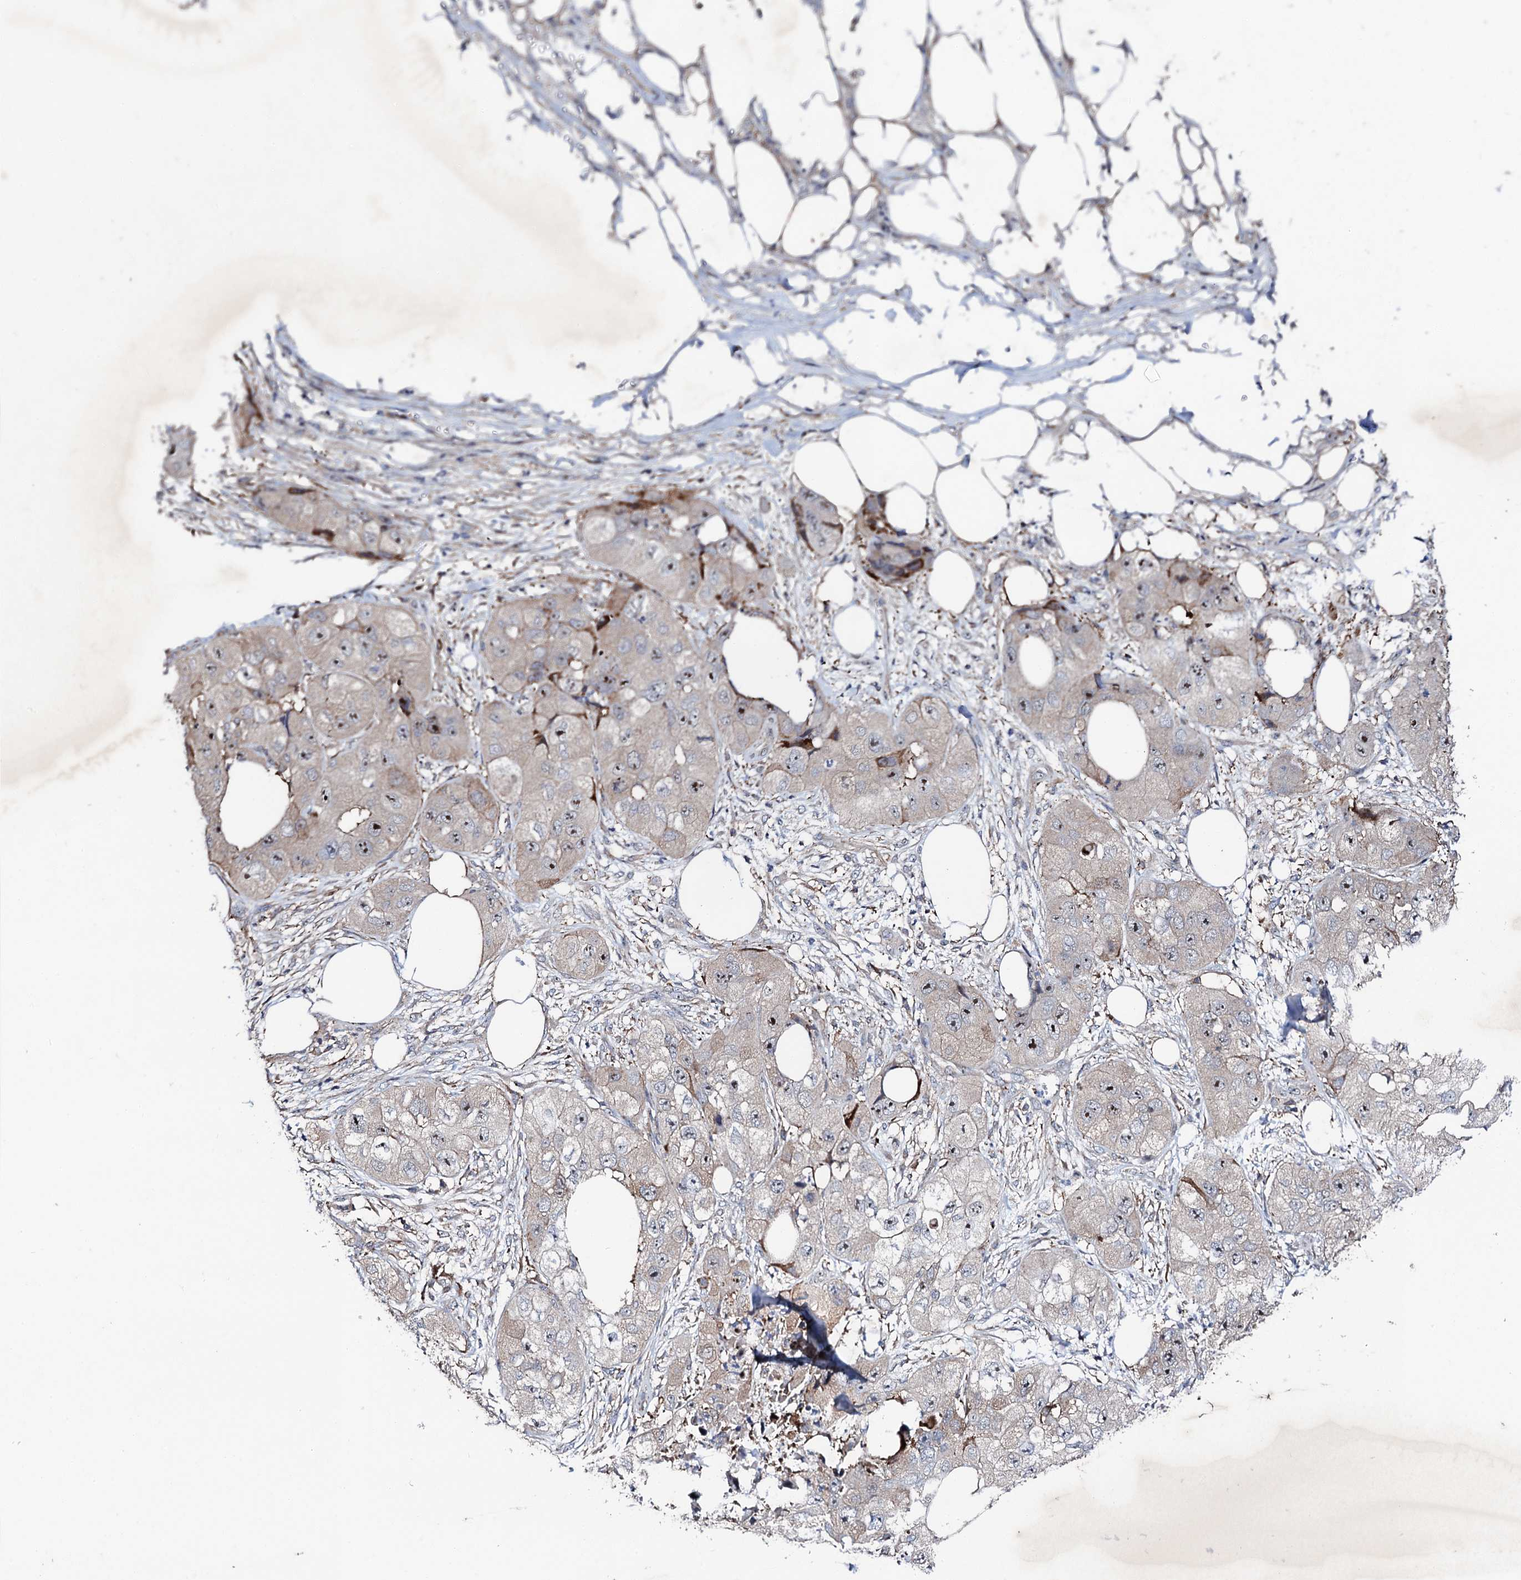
{"staining": {"intensity": "moderate", "quantity": "<25%", "location": "nuclear"}, "tissue": "skin cancer", "cell_type": "Tumor cells", "image_type": "cancer", "snomed": [{"axis": "morphology", "description": "Squamous cell carcinoma, NOS"}, {"axis": "topography", "description": "Skin"}, {"axis": "topography", "description": "Subcutis"}], "caption": "IHC (DAB) staining of skin cancer shows moderate nuclear protein staining in about <25% of tumor cells.", "gene": "GTPBP4", "patient": {"sex": "male", "age": 73}}